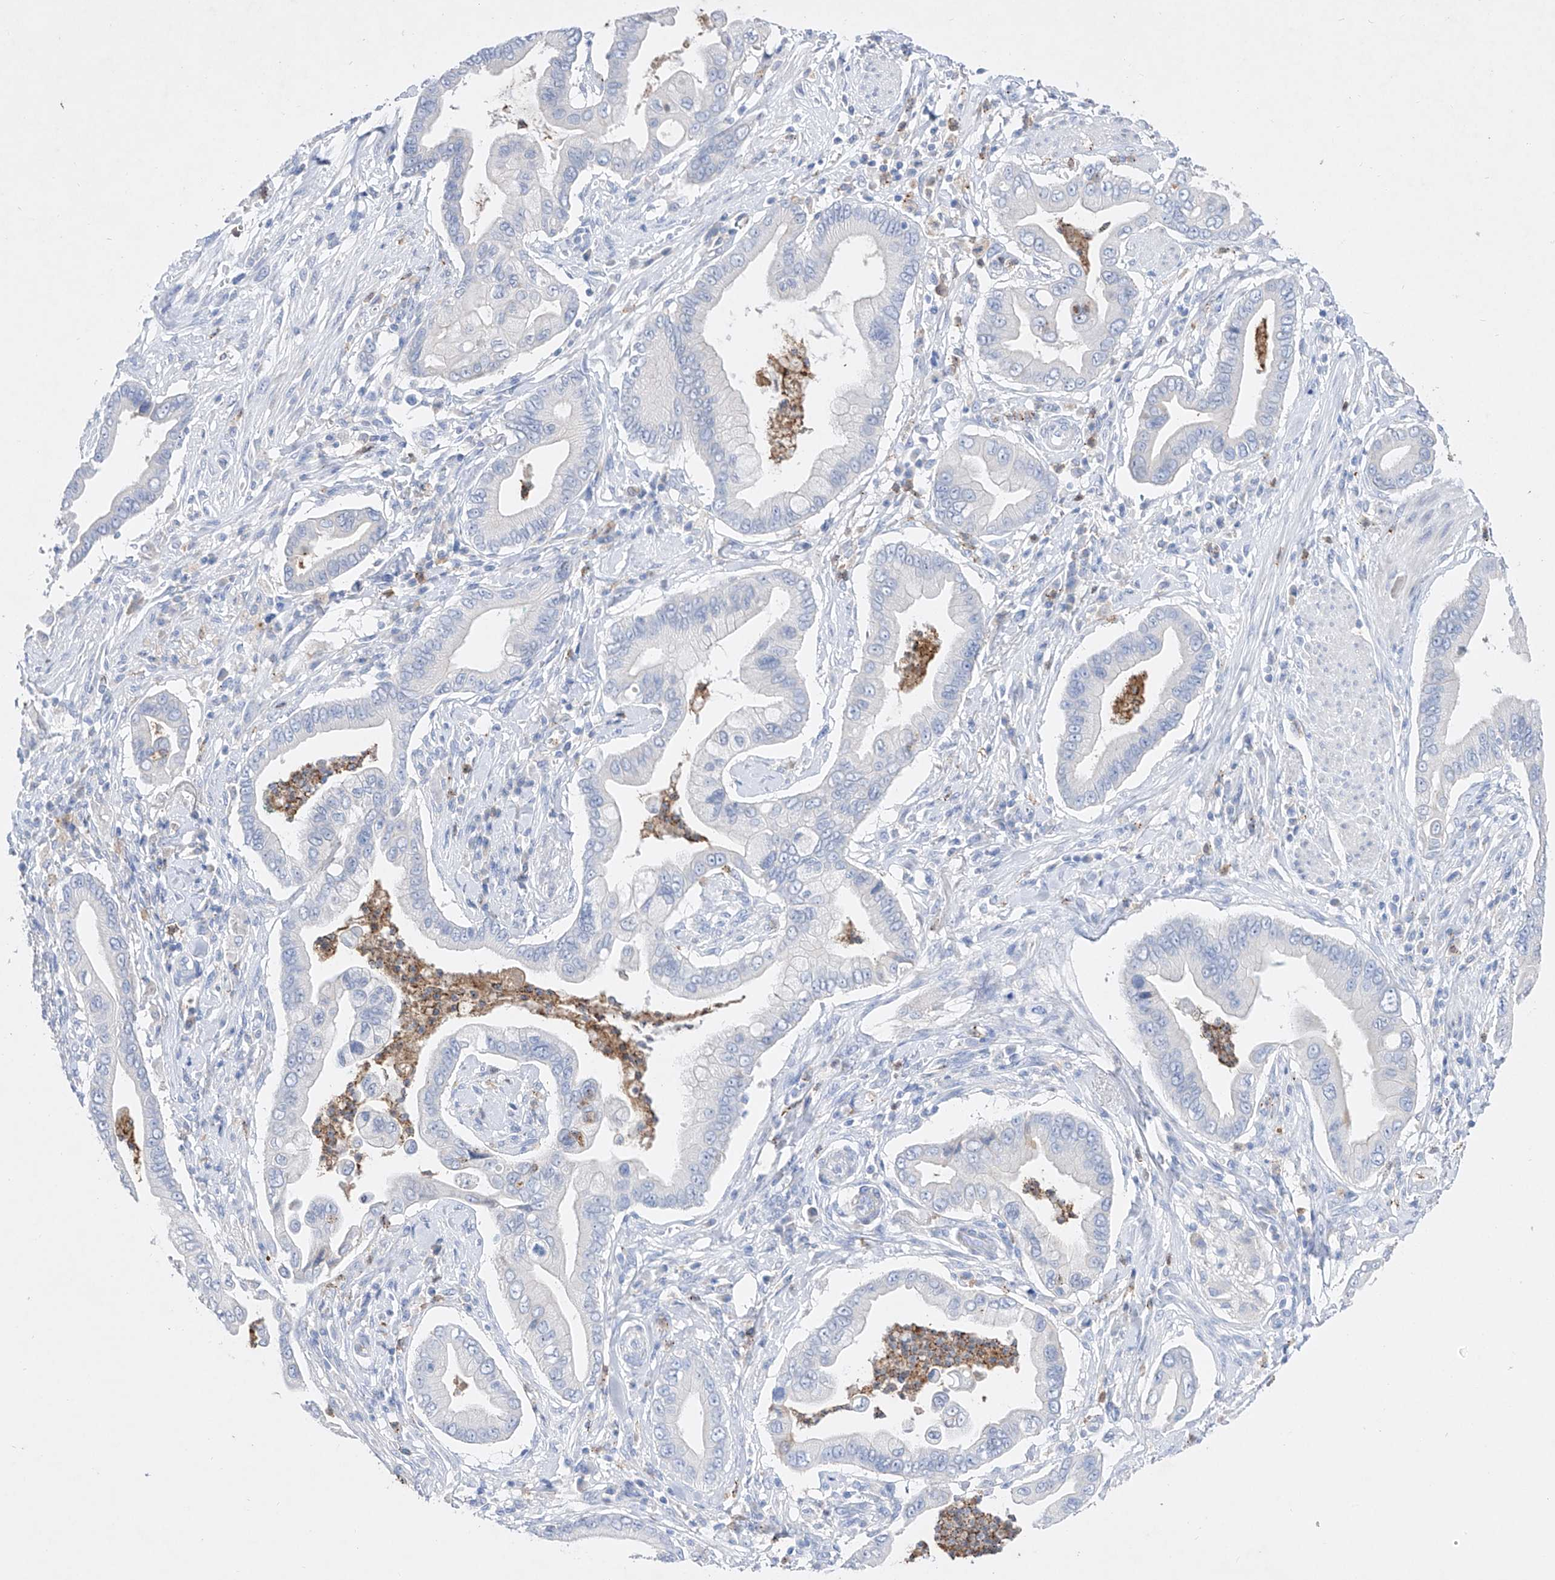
{"staining": {"intensity": "negative", "quantity": "none", "location": "none"}, "tissue": "pancreatic cancer", "cell_type": "Tumor cells", "image_type": "cancer", "snomed": [{"axis": "morphology", "description": "Adenocarcinoma, NOS"}, {"axis": "topography", "description": "Pancreas"}], "caption": "Immunohistochemistry (IHC) of human pancreatic adenocarcinoma reveals no expression in tumor cells.", "gene": "TM7SF2", "patient": {"sex": "male", "age": 78}}